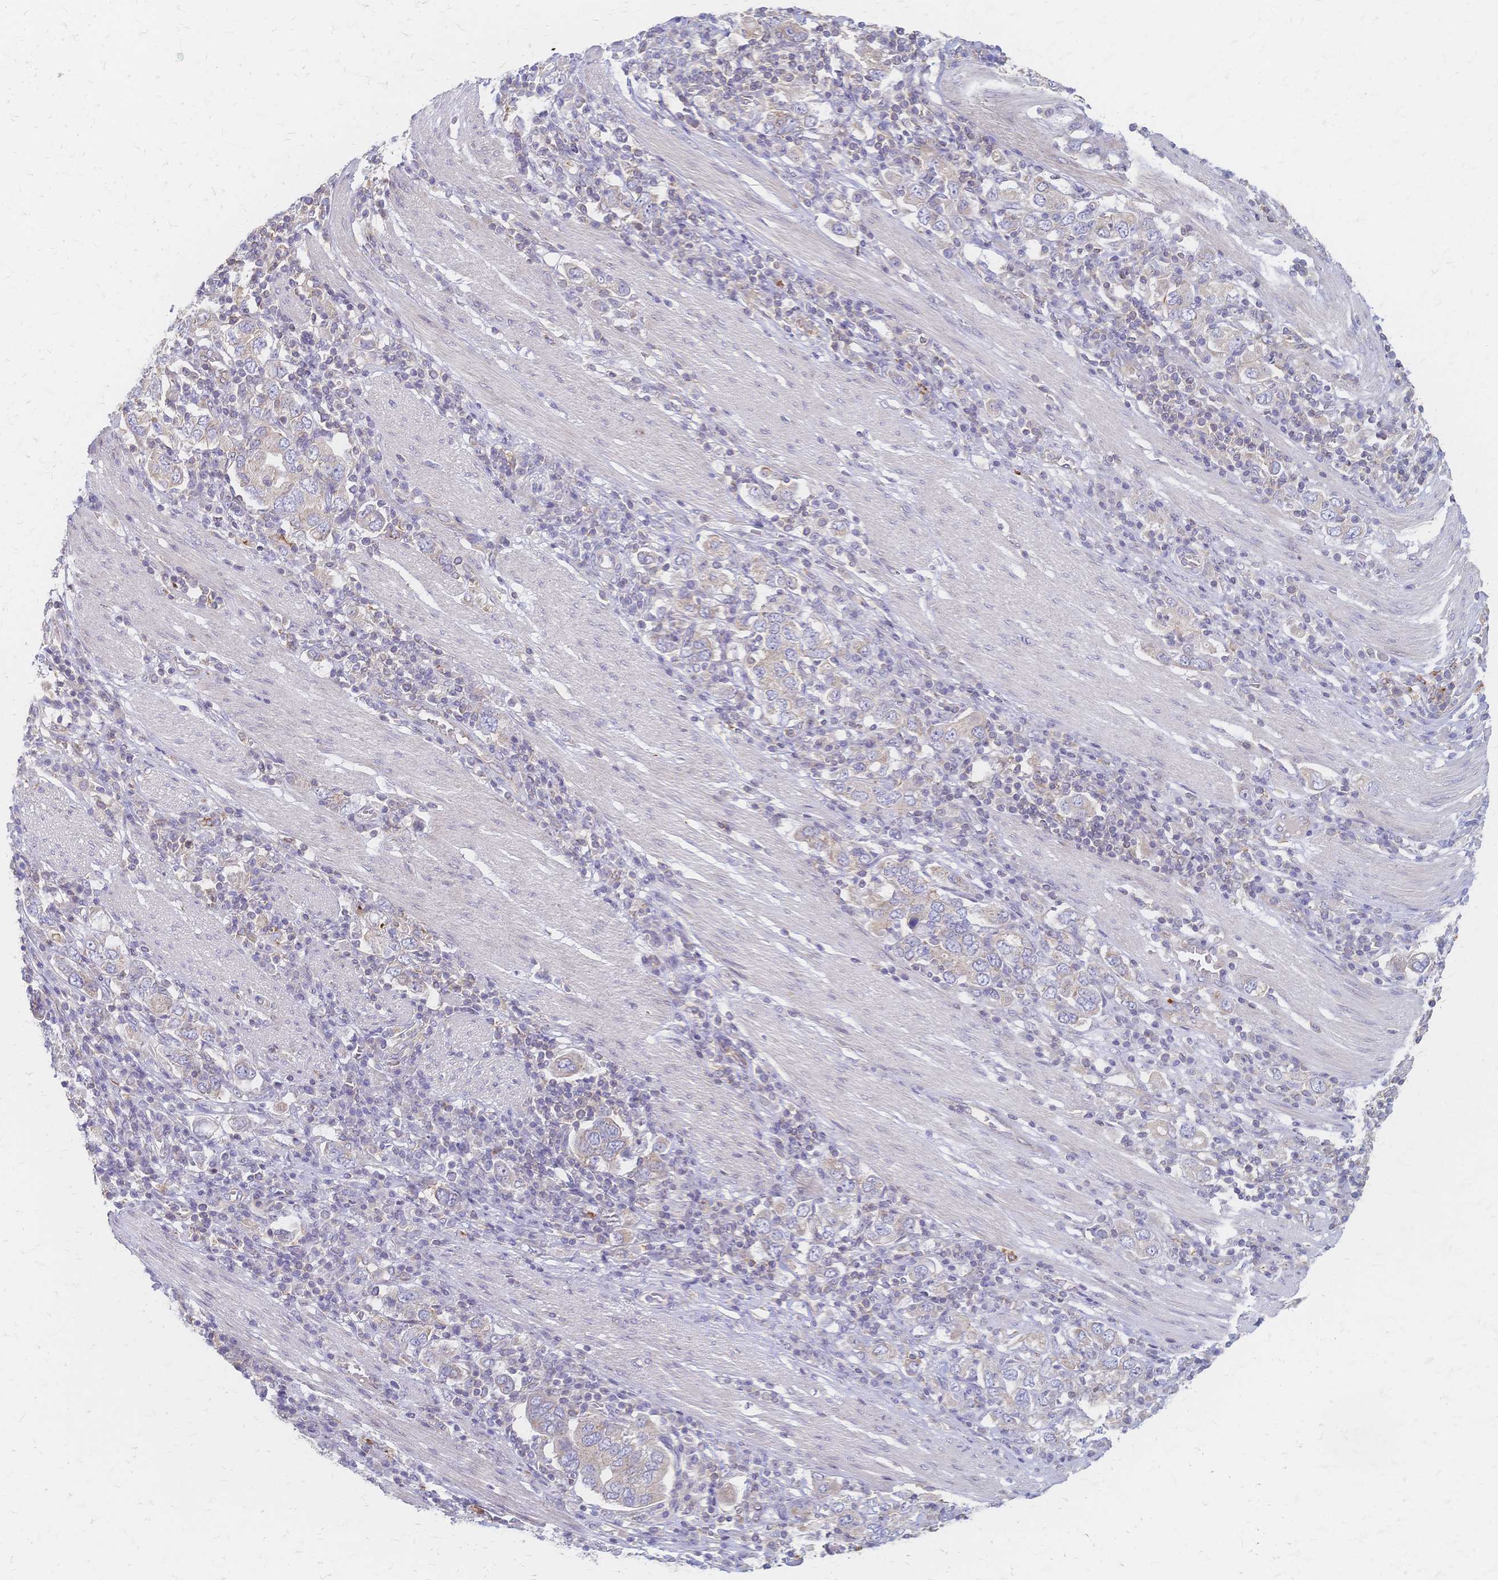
{"staining": {"intensity": "weak", "quantity": "25%-75%", "location": "cytoplasmic/membranous"}, "tissue": "stomach cancer", "cell_type": "Tumor cells", "image_type": "cancer", "snomed": [{"axis": "morphology", "description": "Adenocarcinoma, NOS"}, {"axis": "topography", "description": "Stomach, upper"}, {"axis": "topography", "description": "Stomach"}], "caption": "Weak cytoplasmic/membranous protein staining is identified in about 25%-75% of tumor cells in adenocarcinoma (stomach). The protein of interest is shown in brown color, while the nuclei are stained blue.", "gene": "CYB5A", "patient": {"sex": "male", "age": 62}}